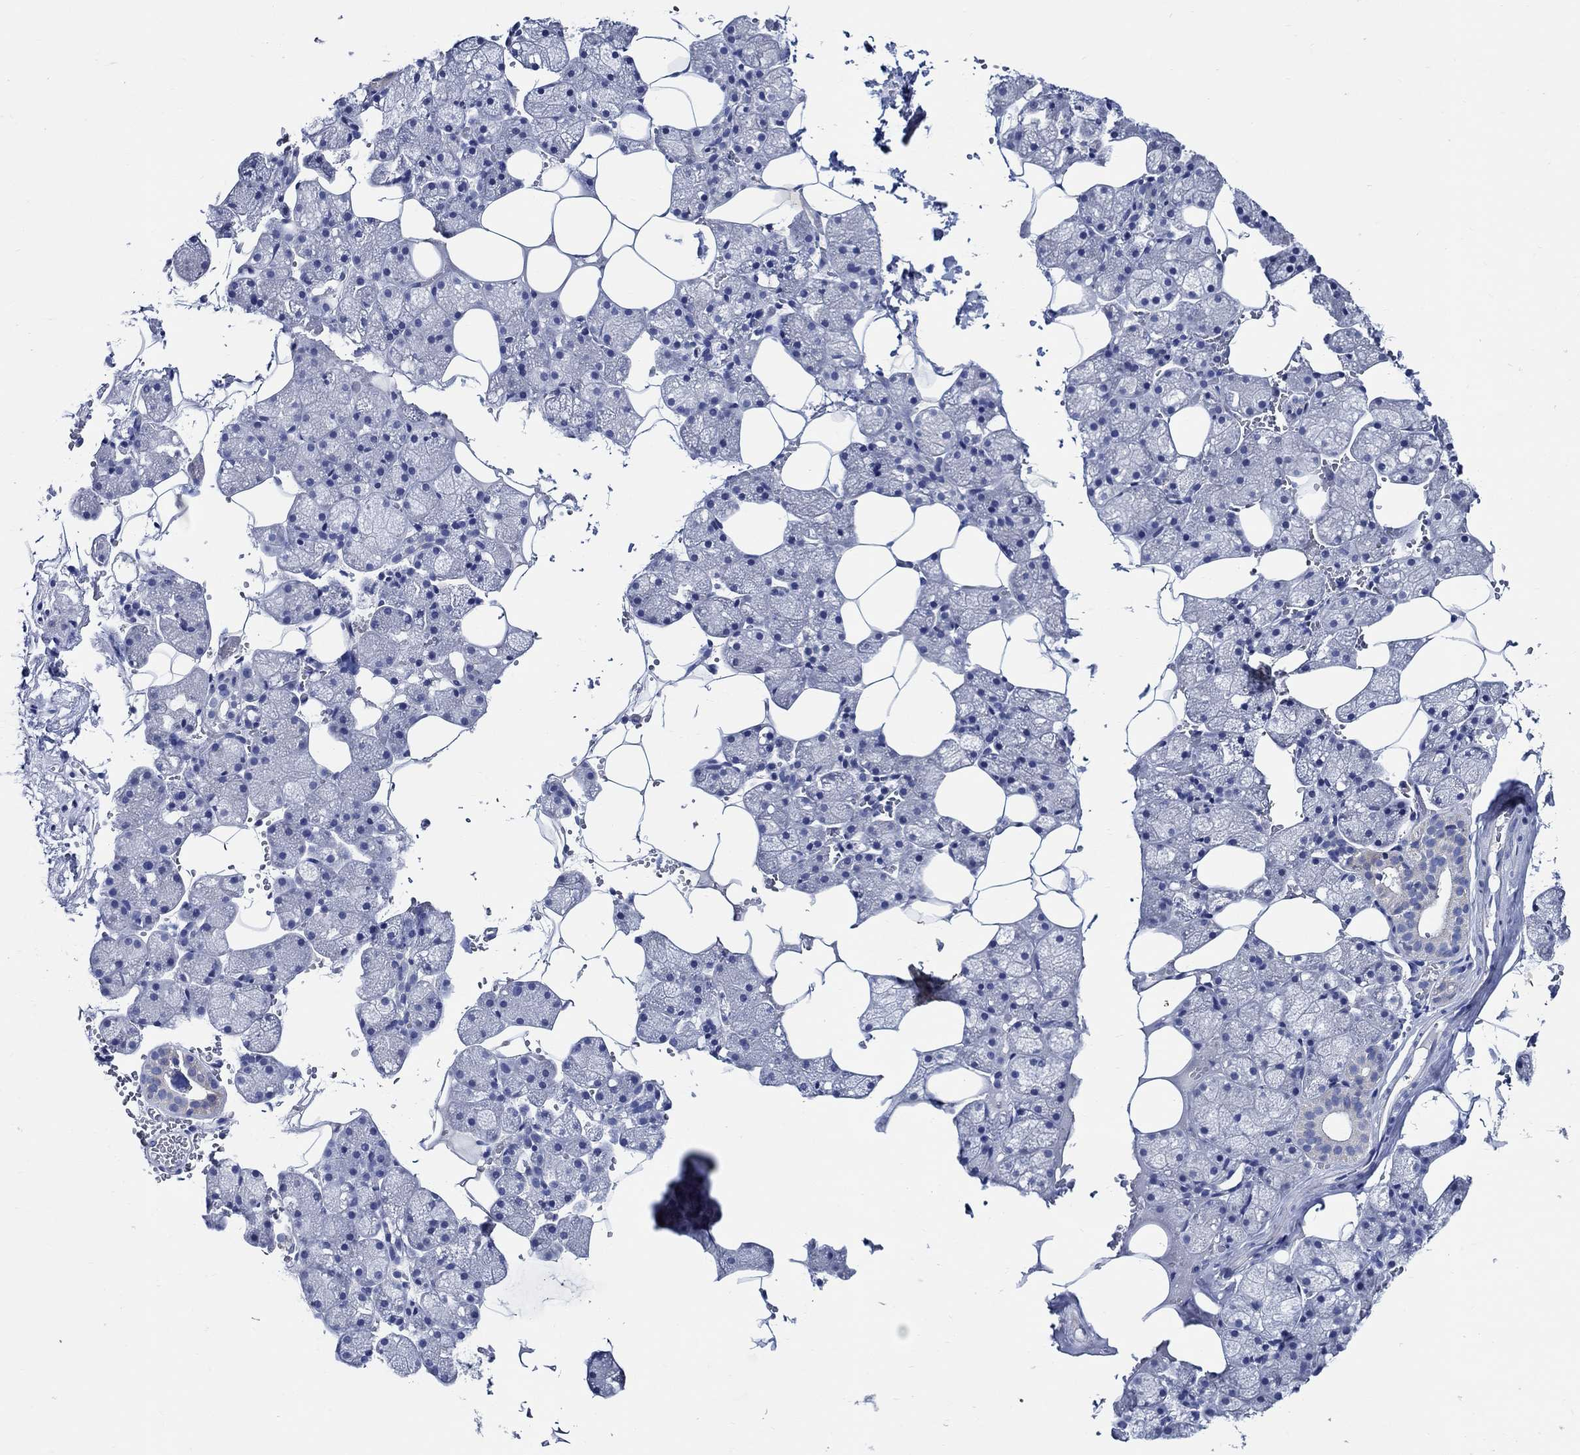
{"staining": {"intensity": "negative", "quantity": "none", "location": "none"}, "tissue": "salivary gland", "cell_type": "Glandular cells", "image_type": "normal", "snomed": [{"axis": "morphology", "description": "Normal tissue, NOS"}, {"axis": "topography", "description": "Salivary gland"}], "caption": "High power microscopy image of an immunohistochemistry histopathology image of benign salivary gland, revealing no significant positivity in glandular cells. (Stains: DAB immunohistochemistry with hematoxylin counter stain, Microscopy: brightfield microscopy at high magnification).", "gene": "SKOR1", "patient": {"sex": "male", "age": 38}}